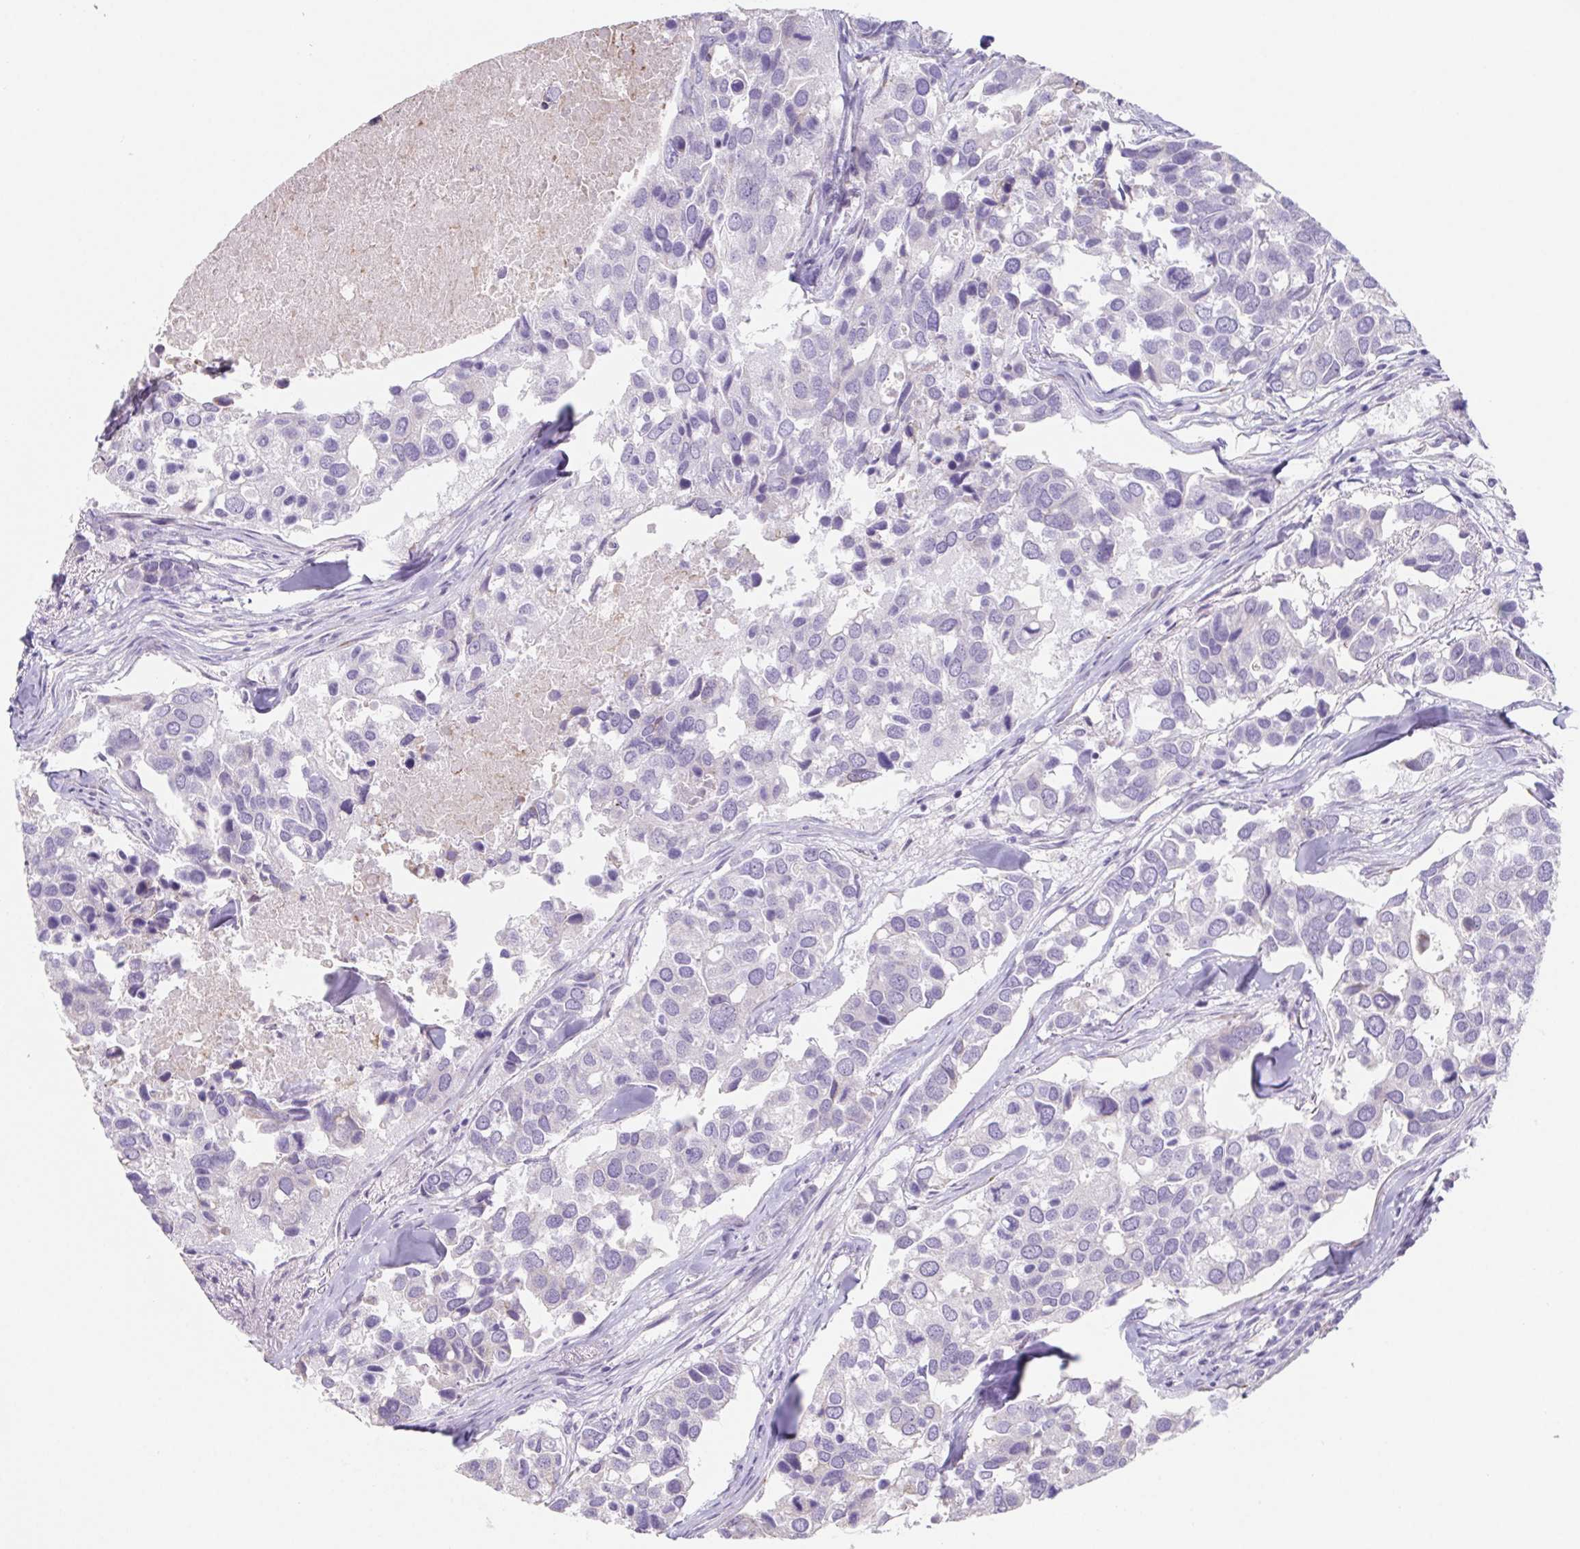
{"staining": {"intensity": "negative", "quantity": "none", "location": "none"}, "tissue": "breast cancer", "cell_type": "Tumor cells", "image_type": "cancer", "snomed": [{"axis": "morphology", "description": "Duct carcinoma"}, {"axis": "topography", "description": "Breast"}], "caption": "DAB immunohistochemical staining of breast cancer reveals no significant expression in tumor cells.", "gene": "HDGFL1", "patient": {"sex": "female", "age": 83}}